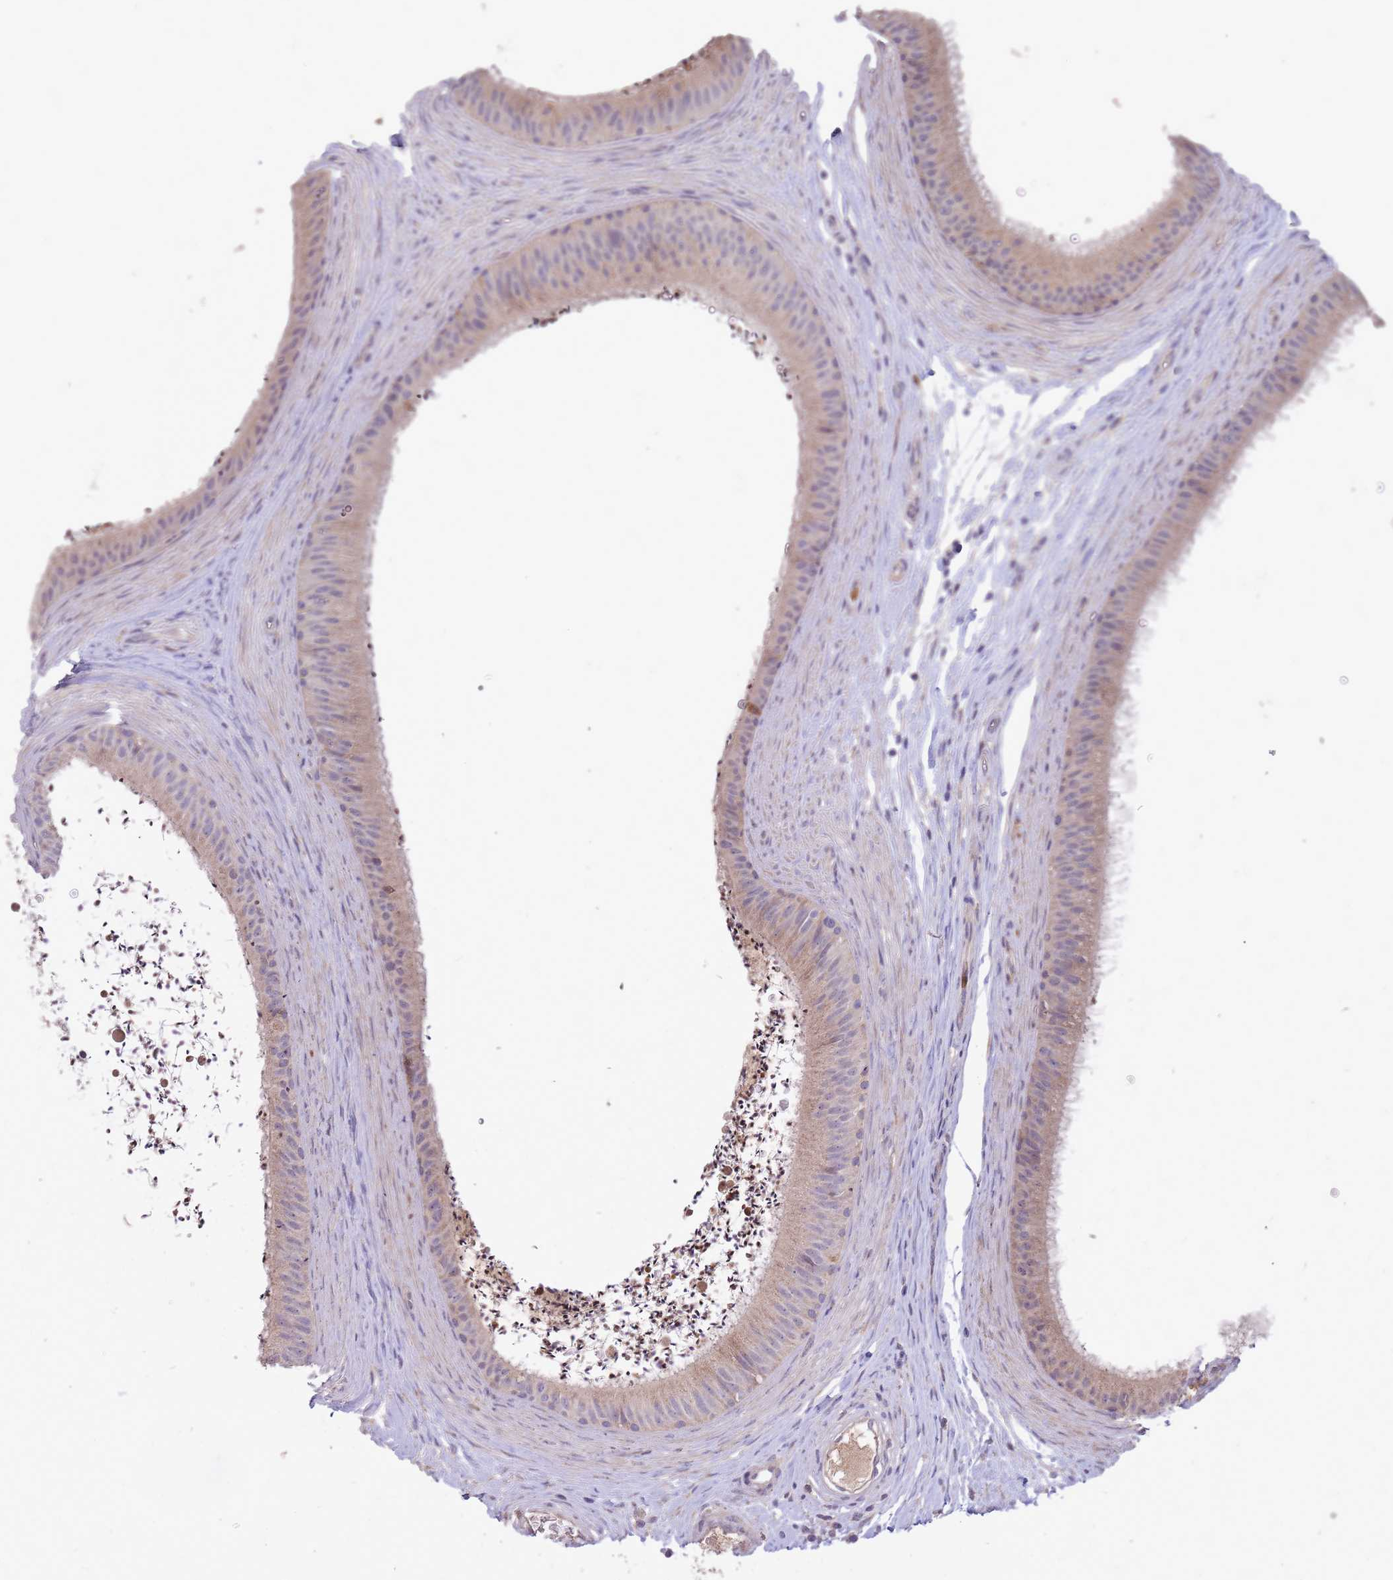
{"staining": {"intensity": "moderate", "quantity": ">75%", "location": "cytoplasmic/membranous"}, "tissue": "epididymis", "cell_type": "Glandular cells", "image_type": "normal", "snomed": [{"axis": "morphology", "description": "Normal tissue, NOS"}, {"axis": "topography", "description": "Testis"}, {"axis": "topography", "description": "Epididymis"}], "caption": "Moderate cytoplasmic/membranous protein expression is identified in approximately >75% of glandular cells in epididymis.", "gene": "IGF2BP2", "patient": {"sex": "male", "age": 41}}